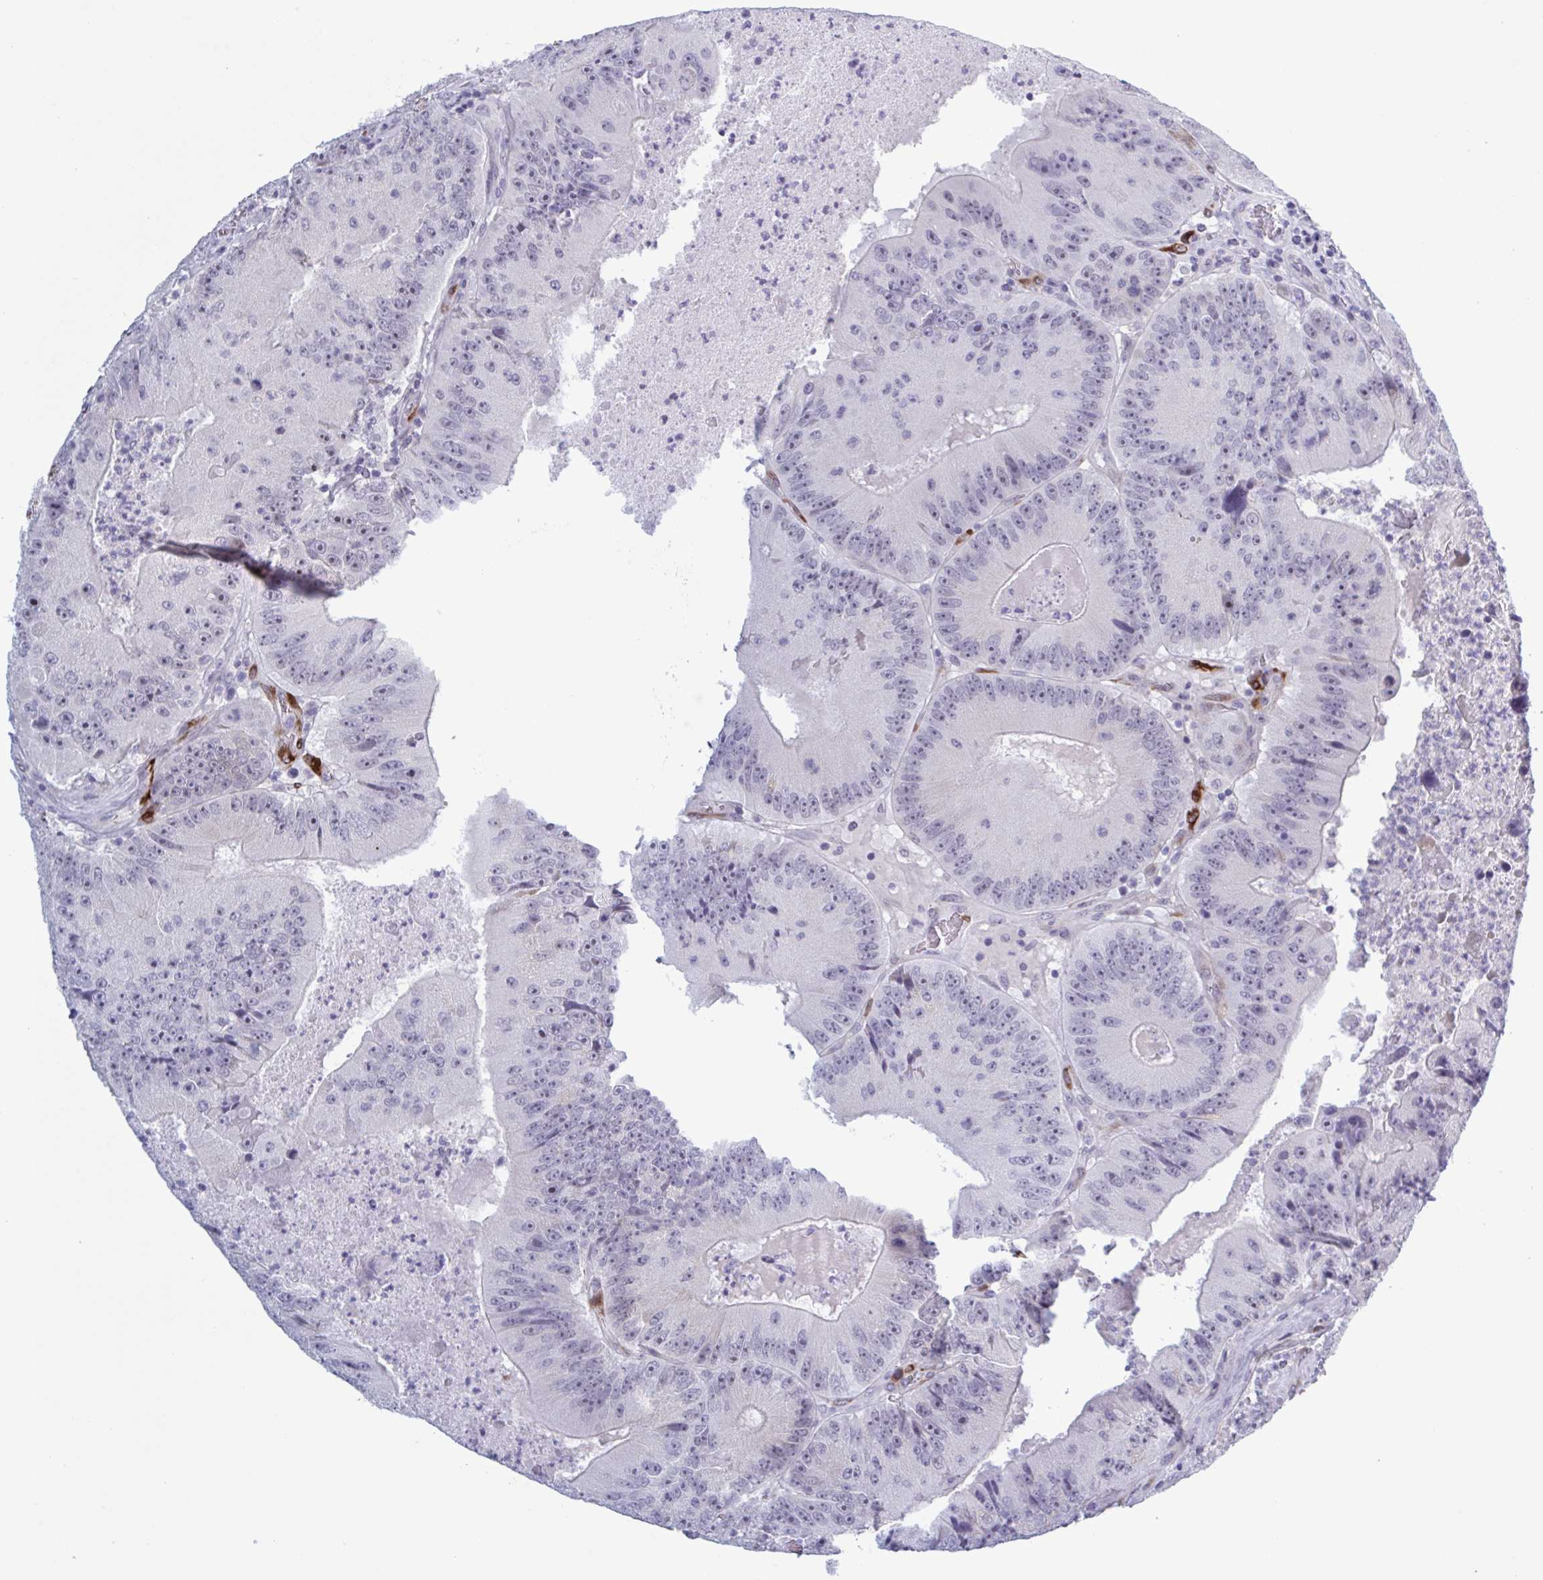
{"staining": {"intensity": "negative", "quantity": "none", "location": "none"}, "tissue": "colorectal cancer", "cell_type": "Tumor cells", "image_type": "cancer", "snomed": [{"axis": "morphology", "description": "Adenocarcinoma, NOS"}, {"axis": "topography", "description": "Colon"}], "caption": "Protein analysis of colorectal adenocarcinoma exhibits no significant staining in tumor cells. The staining was performed using DAB (3,3'-diaminobenzidine) to visualize the protein expression in brown, while the nuclei were stained in blue with hematoxylin (Magnification: 20x).", "gene": "HSD11B2", "patient": {"sex": "female", "age": 86}}